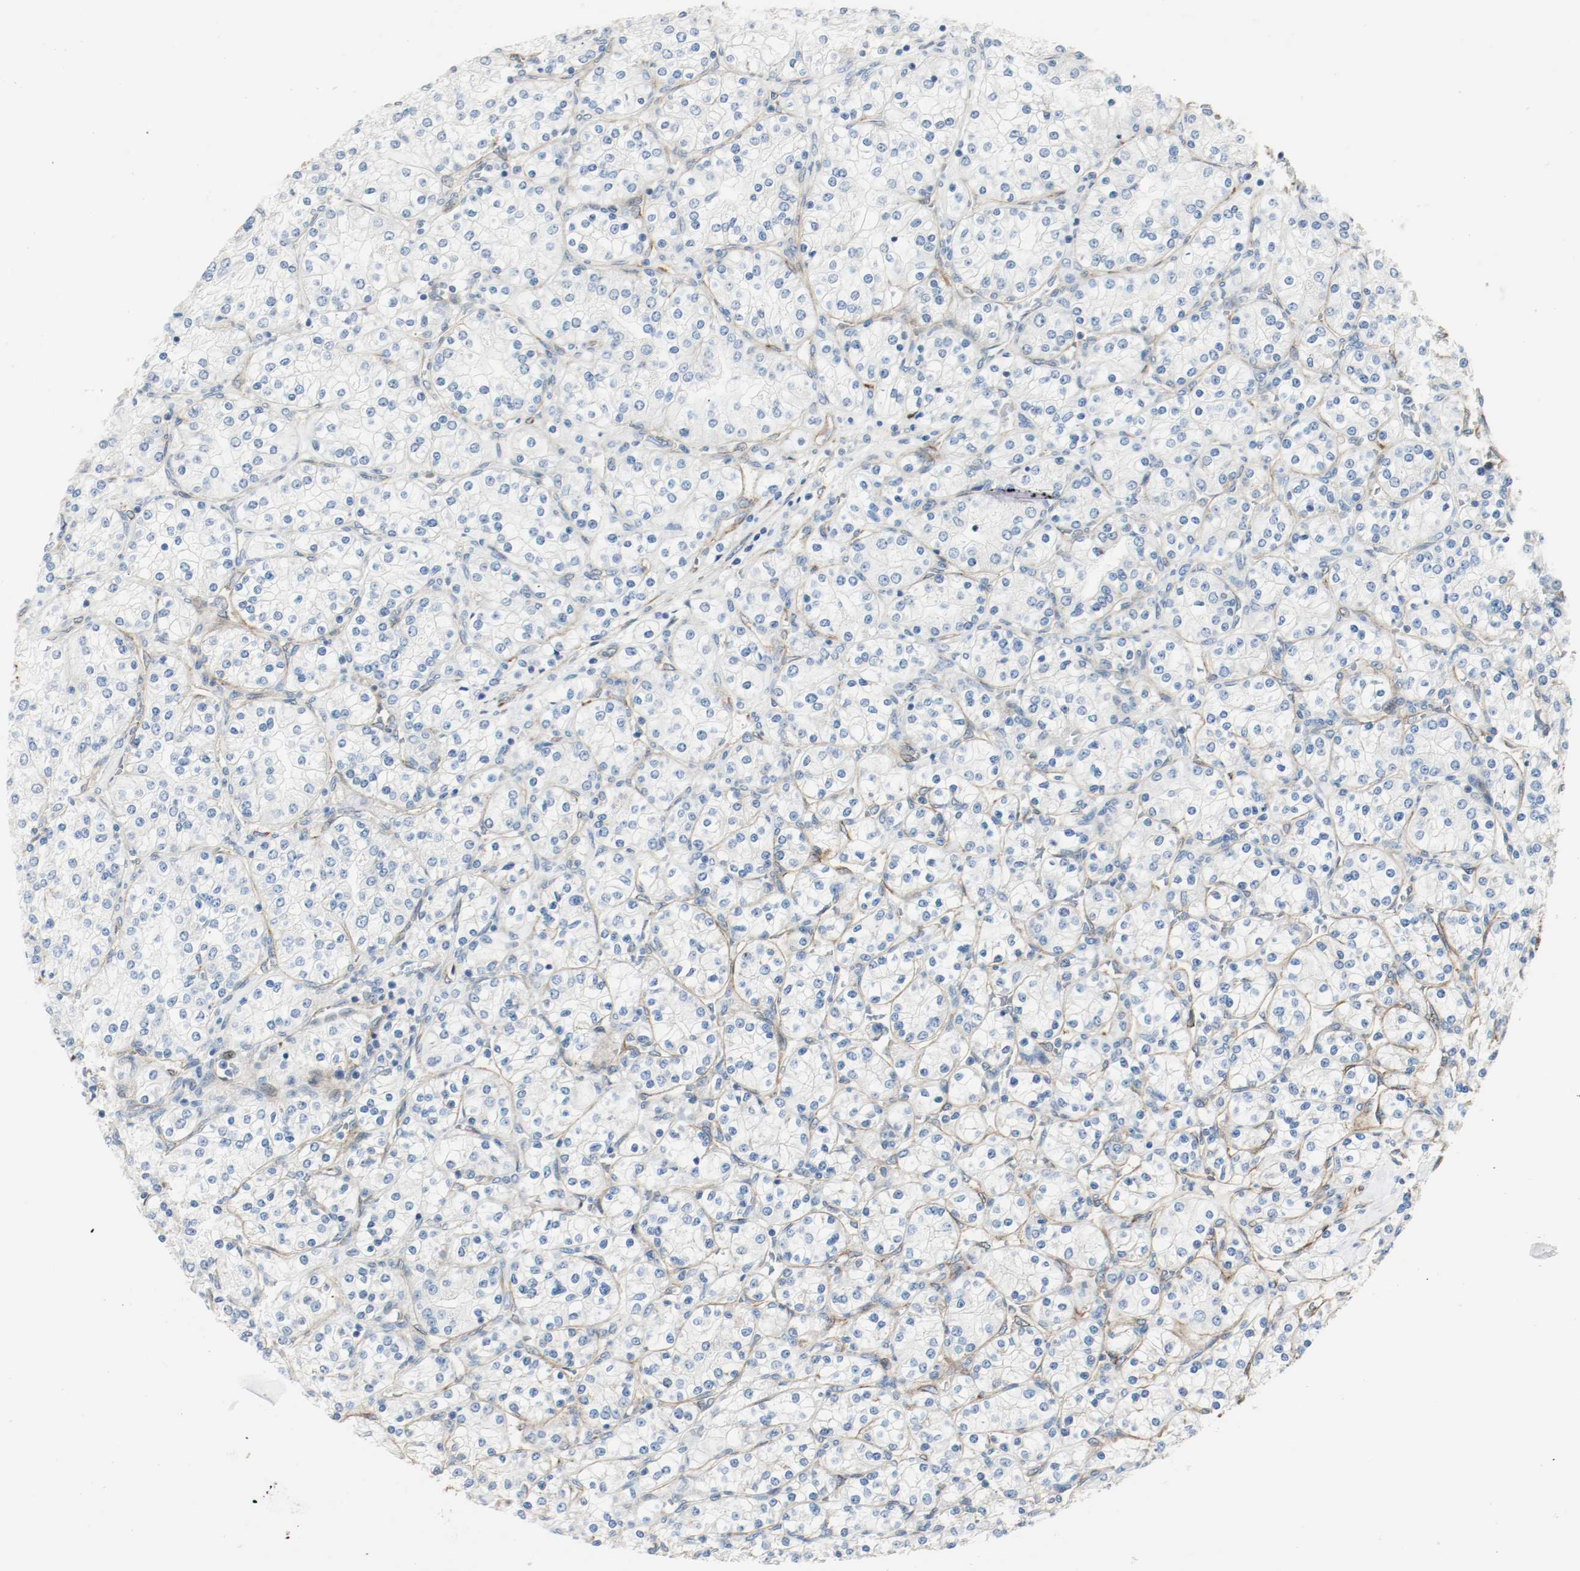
{"staining": {"intensity": "negative", "quantity": "none", "location": "none"}, "tissue": "renal cancer", "cell_type": "Tumor cells", "image_type": "cancer", "snomed": [{"axis": "morphology", "description": "Adenocarcinoma, NOS"}, {"axis": "topography", "description": "Kidney"}], "caption": "Tumor cells are negative for brown protein staining in renal cancer.", "gene": "LAMB1", "patient": {"sex": "male", "age": 77}}